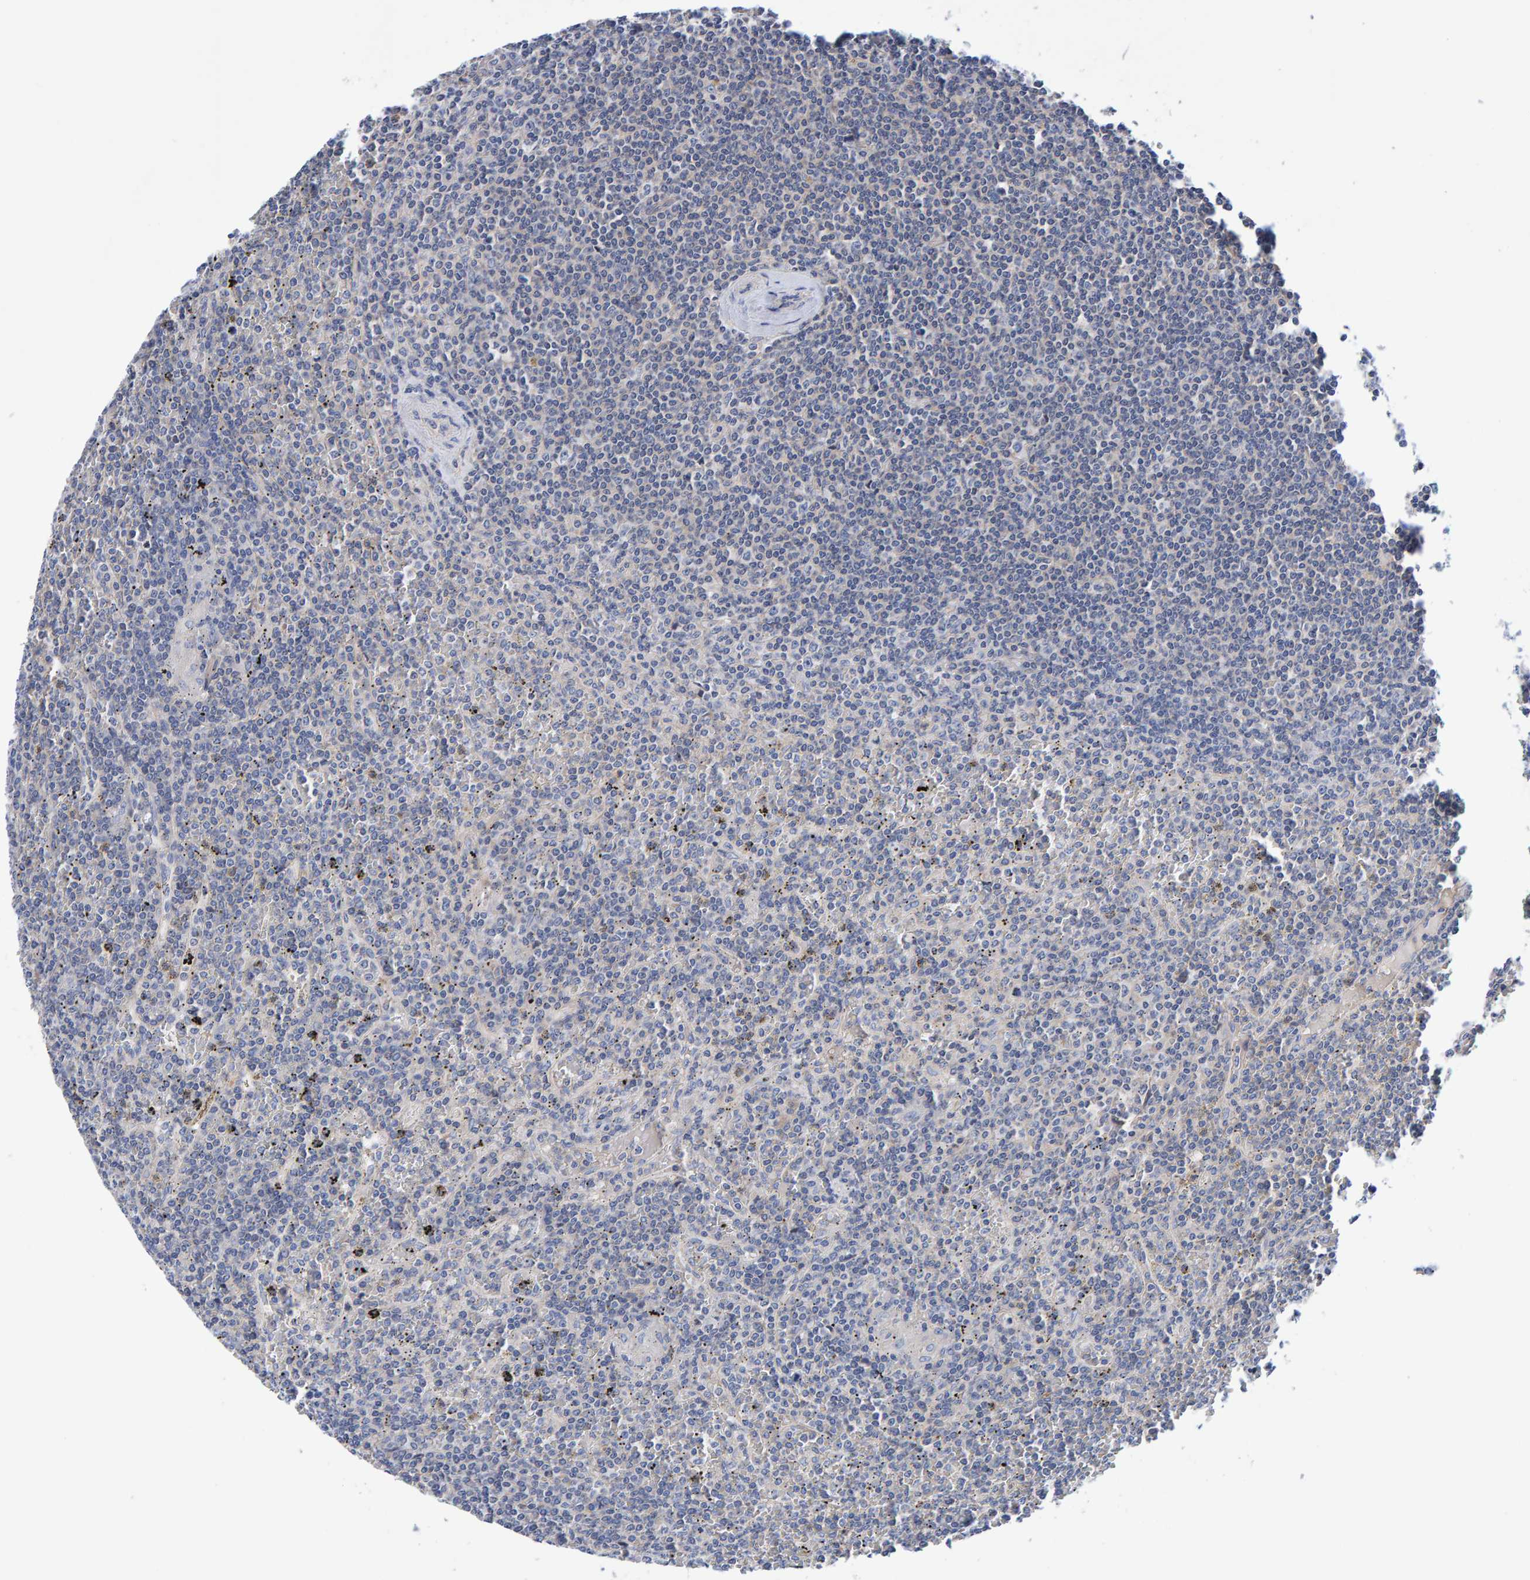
{"staining": {"intensity": "negative", "quantity": "none", "location": "none"}, "tissue": "lymphoma", "cell_type": "Tumor cells", "image_type": "cancer", "snomed": [{"axis": "morphology", "description": "Malignant lymphoma, non-Hodgkin's type, Low grade"}, {"axis": "topography", "description": "Spleen"}], "caption": "Tumor cells are negative for brown protein staining in lymphoma. The staining was performed using DAB to visualize the protein expression in brown, while the nuclei were stained in blue with hematoxylin (Magnification: 20x).", "gene": "EFR3A", "patient": {"sex": "female", "age": 19}}